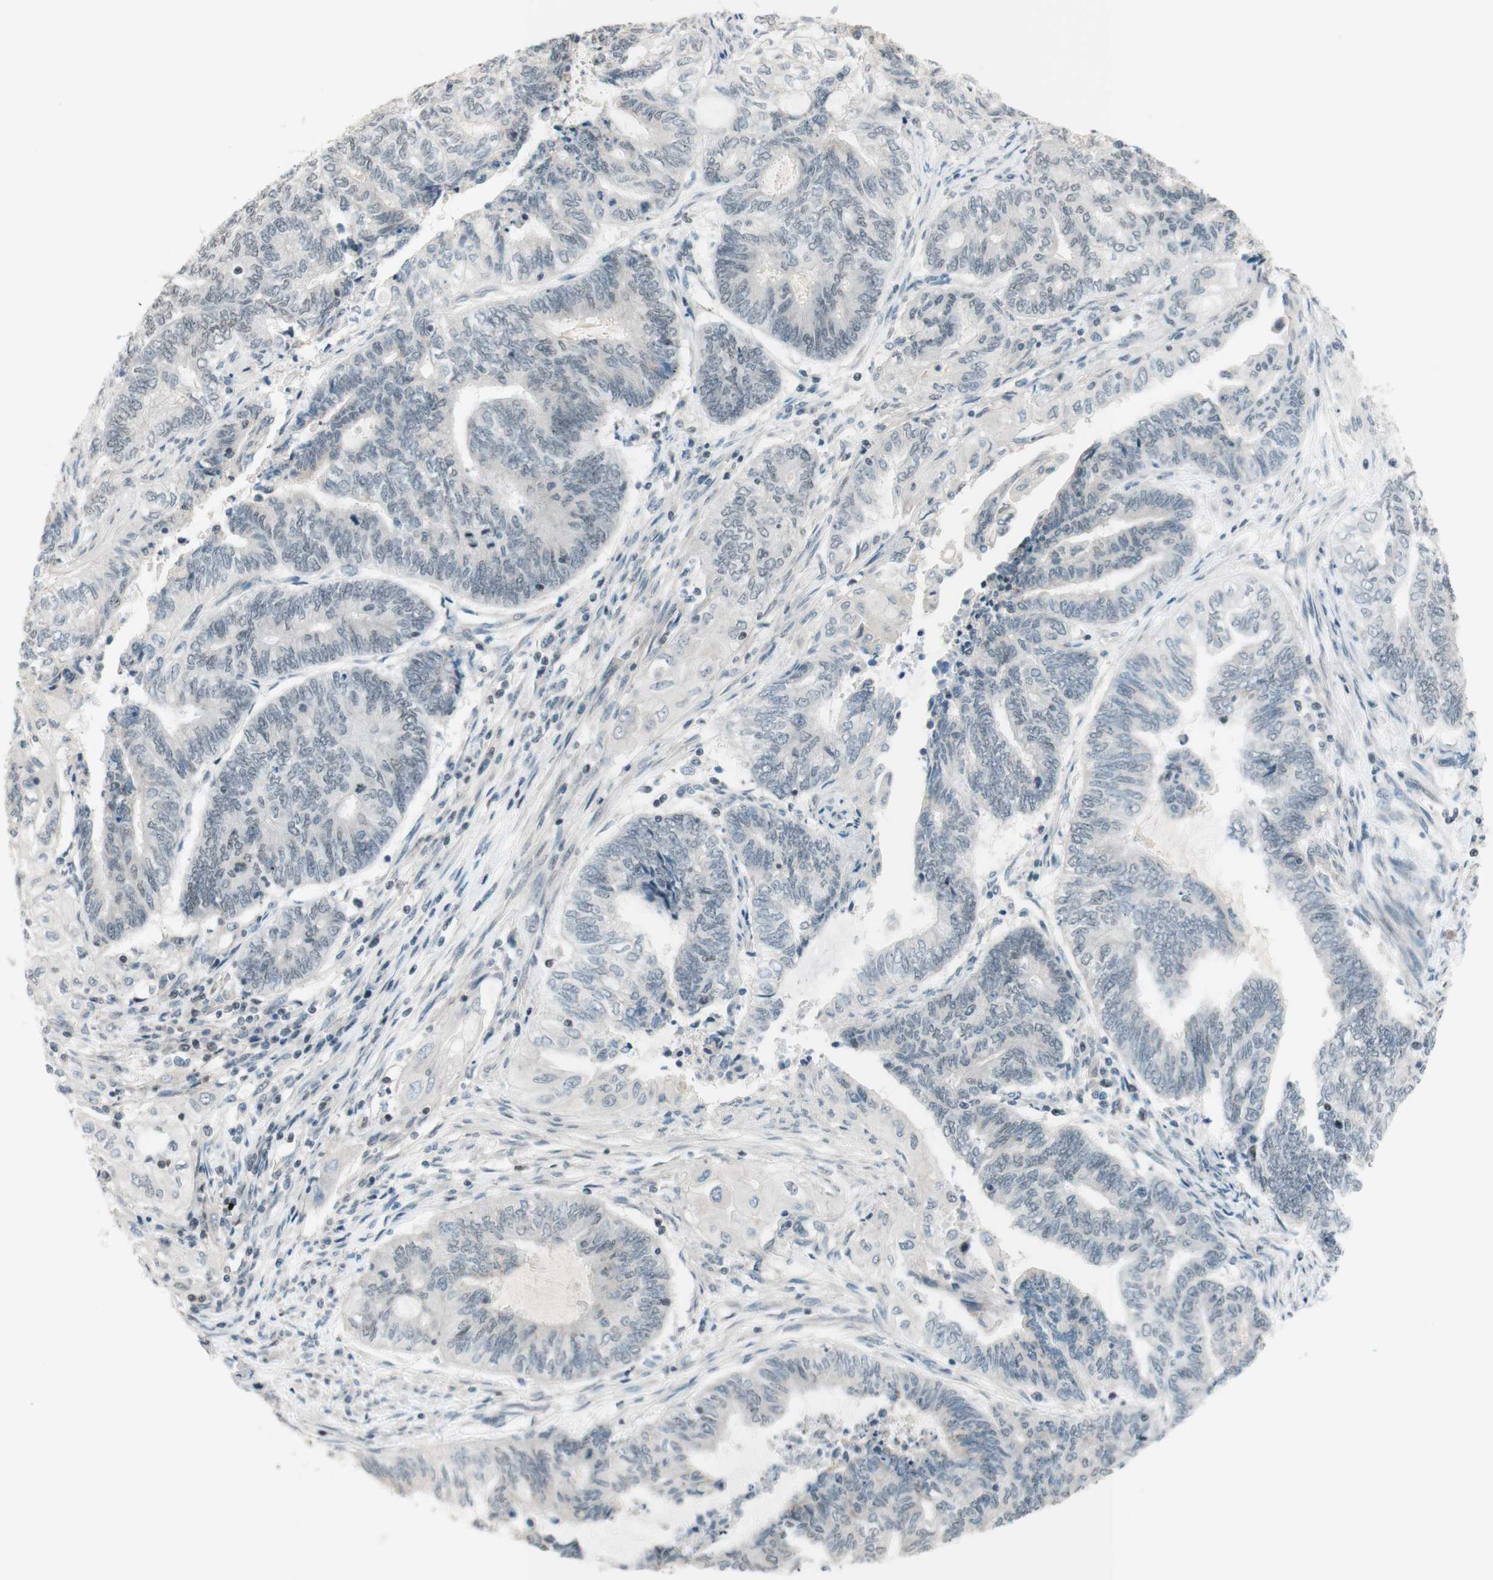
{"staining": {"intensity": "weak", "quantity": "<25%", "location": "nuclear"}, "tissue": "endometrial cancer", "cell_type": "Tumor cells", "image_type": "cancer", "snomed": [{"axis": "morphology", "description": "Adenocarcinoma, NOS"}, {"axis": "topography", "description": "Uterus"}, {"axis": "topography", "description": "Endometrium"}], "caption": "Immunohistochemistry (IHC) micrograph of endometrial cancer (adenocarcinoma) stained for a protein (brown), which displays no positivity in tumor cells. (Stains: DAB IHC with hematoxylin counter stain, Microscopy: brightfield microscopy at high magnification).", "gene": "JPH1", "patient": {"sex": "female", "age": 70}}